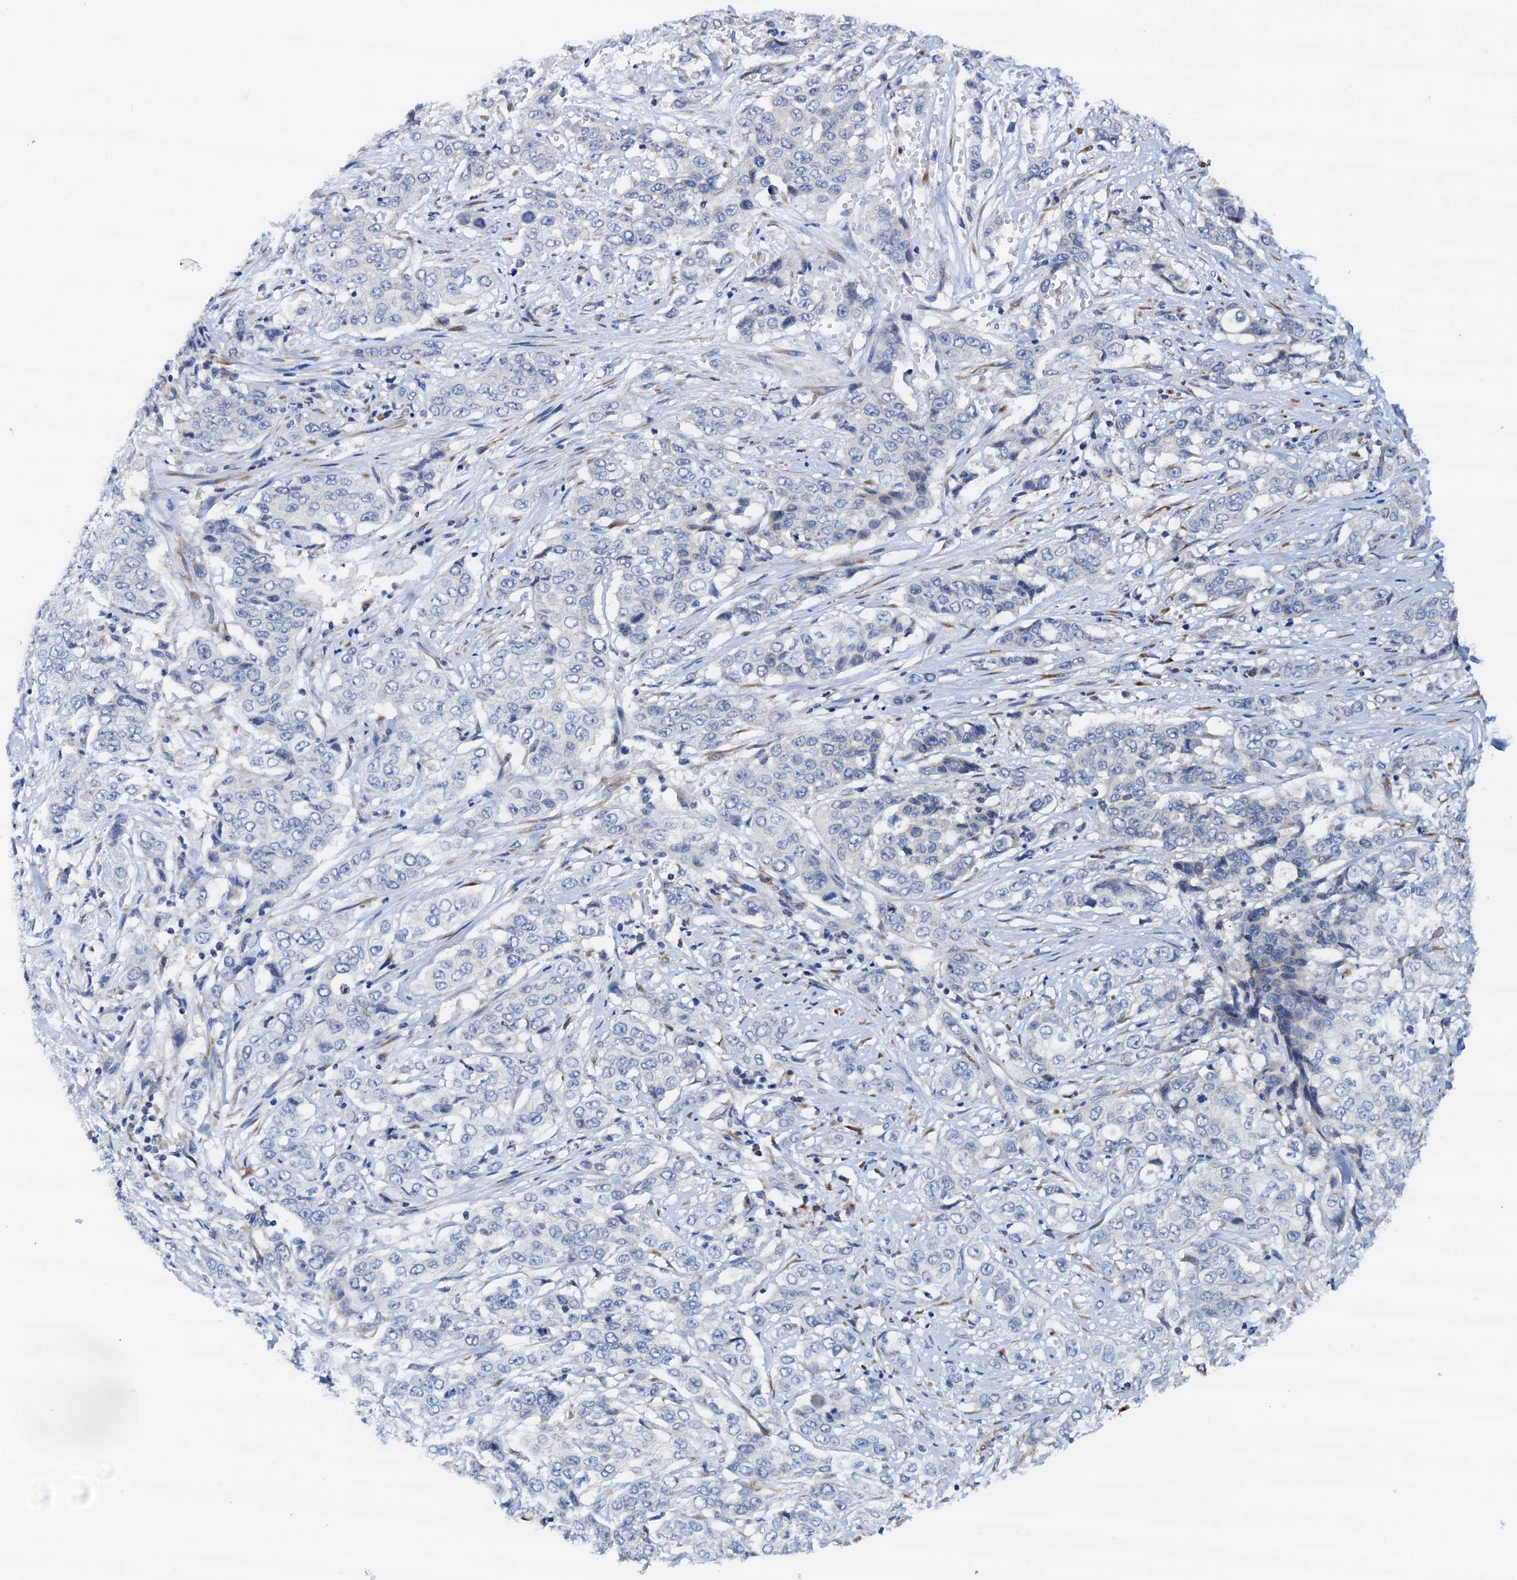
{"staining": {"intensity": "negative", "quantity": "none", "location": "none"}, "tissue": "stomach cancer", "cell_type": "Tumor cells", "image_type": "cancer", "snomed": [{"axis": "morphology", "description": "Adenocarcinoma, NOS"}, {"axis": "topography", "description": "Stomach, upper"}], "caption": "Immunohistochemistry (IHC) of stomach cancer shows no positivity in tumor cells.", "gene": "RASSF9", "patient": {"sex": "male", "age": 62}}